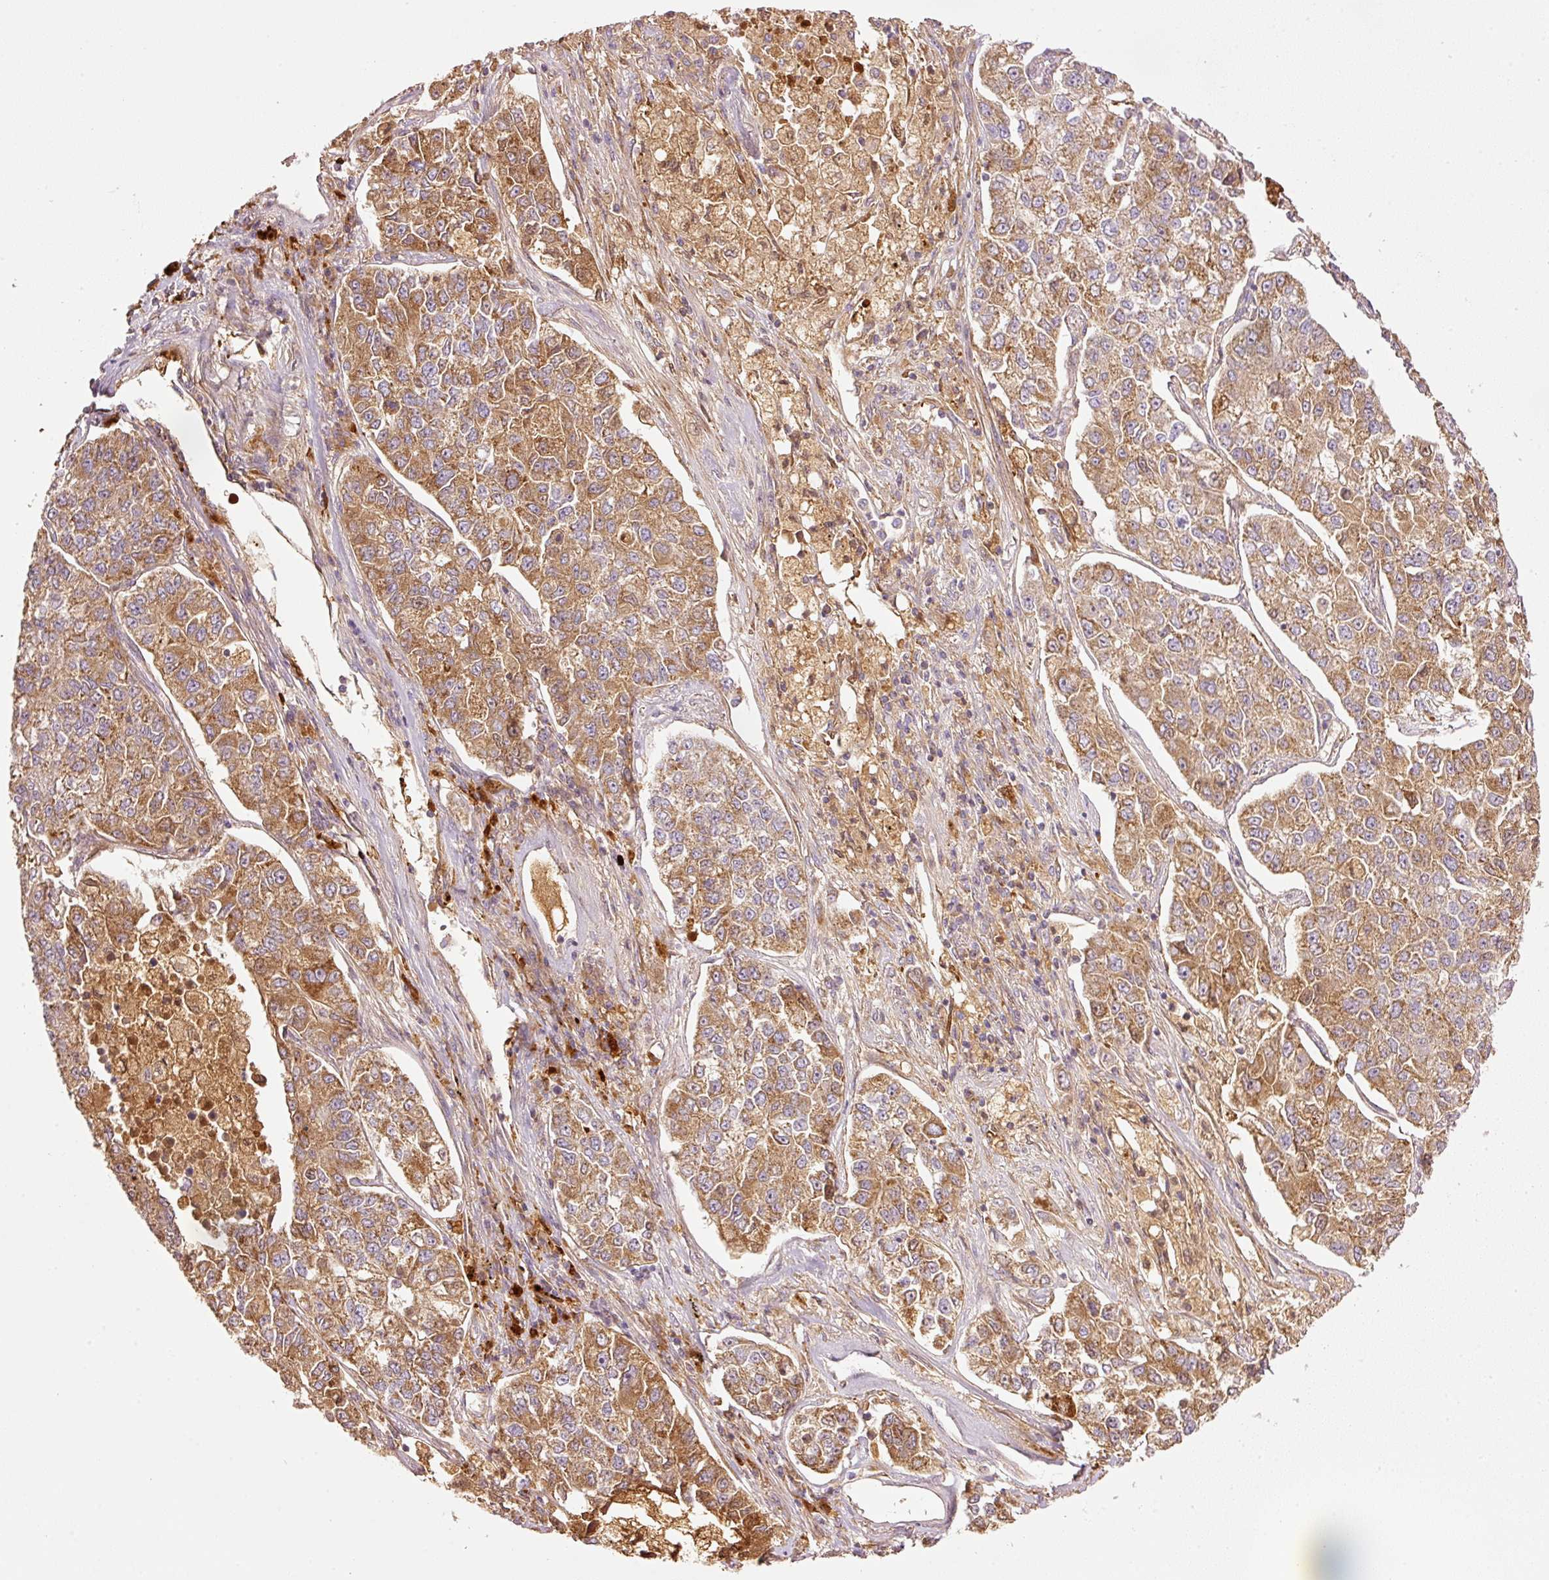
{"staining": {"intensity": "moderate", "quantity": ">75%", "location": "cytoplasmic/membranous"}, "tissue": "lung cancer", "cell_type": "Tumor cells", "image_type": "cancer", "snomed": [{"axis": "morphology", "description": "Adenocarcinoma, NOS"}, {"axis": "topography", "description": "Lung"}], "caption": "The photomicrograph reveals a brown stain indicating the presence of a protein in the cytoplasmic/membranous of tumor cells in adenocarcinoma (lung). (IHC, brightfield microscopy, high magnification).", "gene": "SERPING1", "patient": {"sex": "male", "age": 49}}